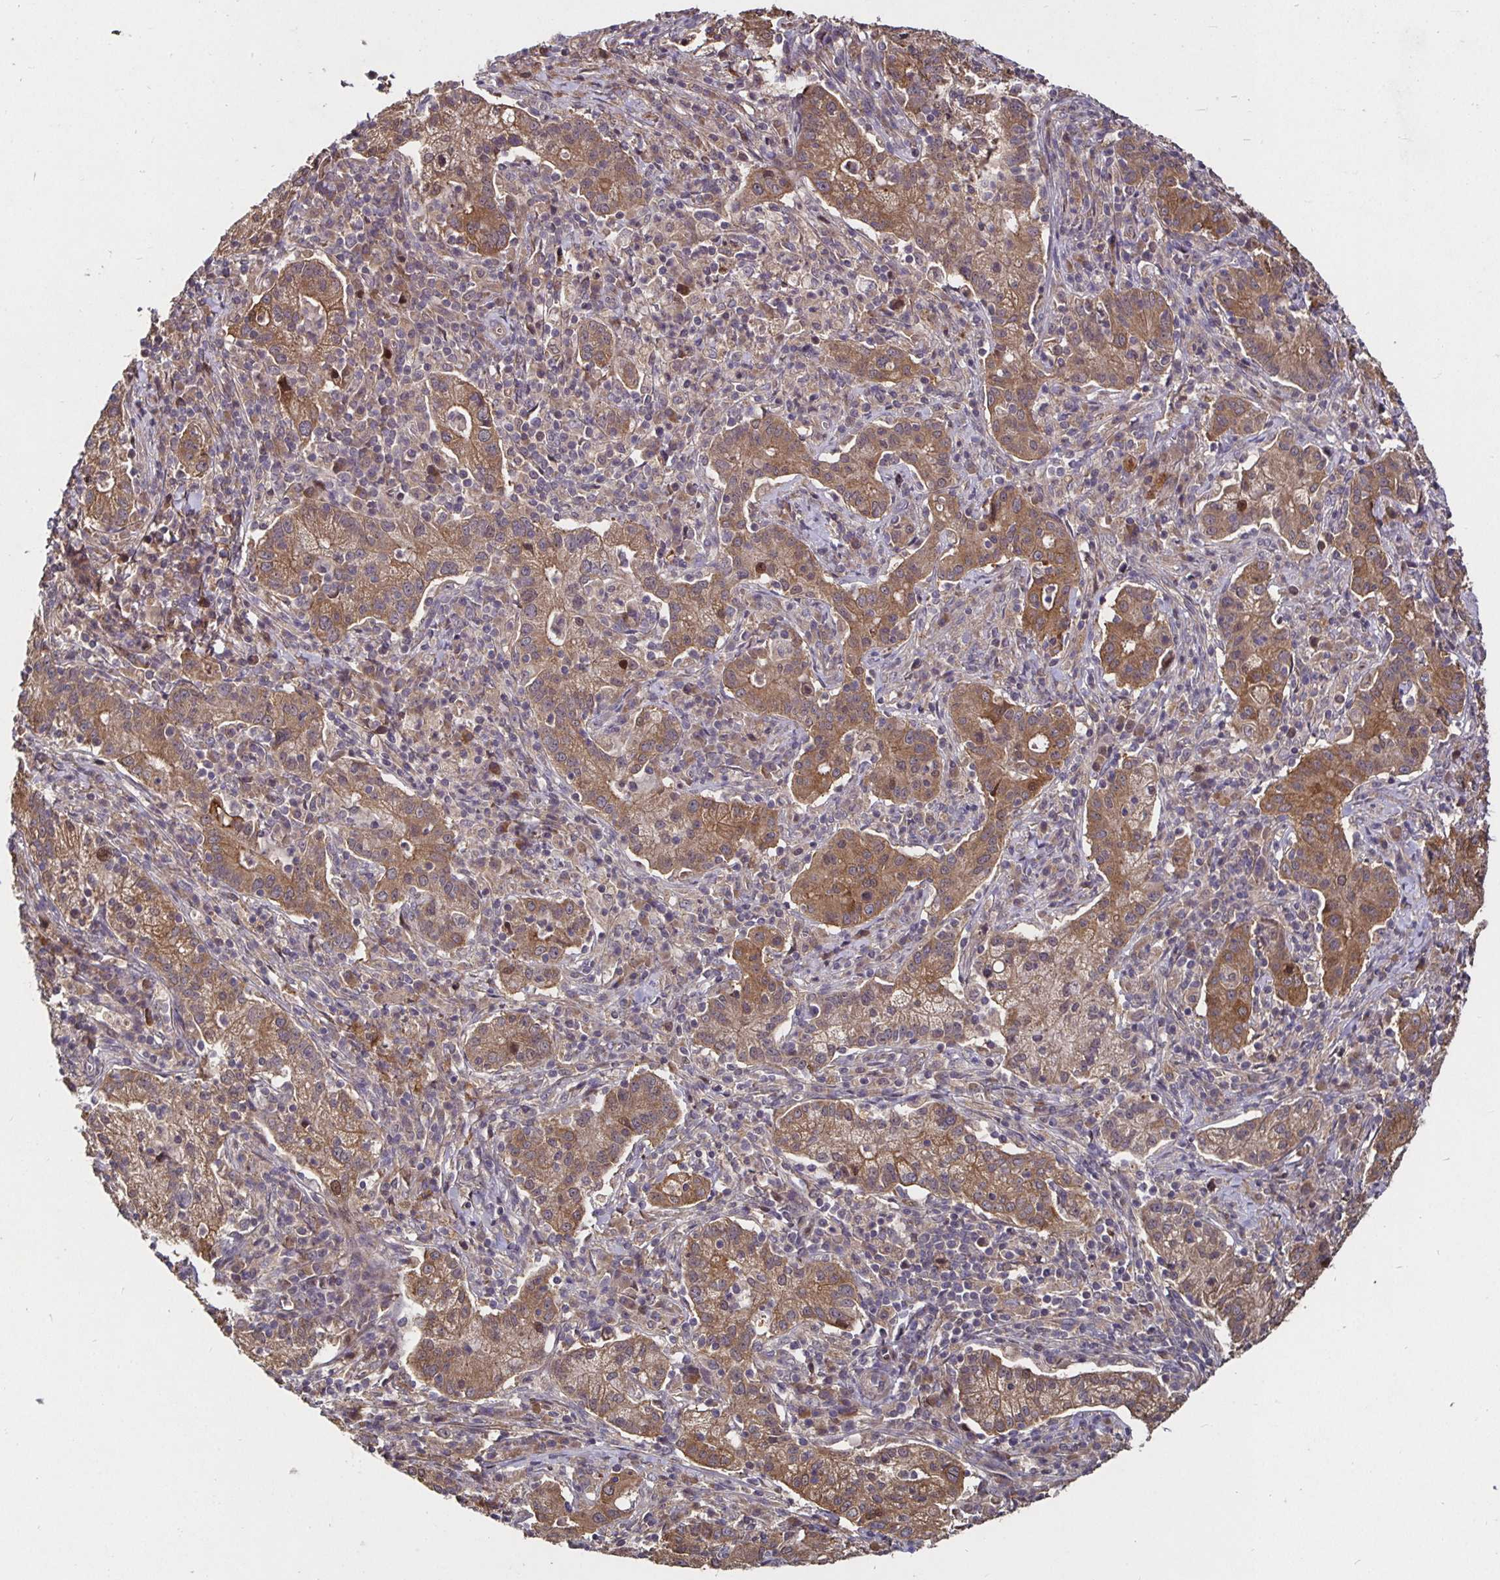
{"staining": {"intensity": "moderate", "quantity": ">75%", "location": "cytoplasmic/membranous"}, "tissue": "cervical cancer", "cell_type": "Tumor cells", "image_type": "cancer", "snomed": [{"axis": "morphology", "description": "Normal tissue, NOS"}, {"axis": "morphology", "description": "Adenocarcinoma, NOS"}, {"axis": "topography", "description": "Cervix"}], "caption": "Moderate cytoplasmic/membranous expression for a protein is identified in approximately >75% of tumor cells of cervical adenocarcinoma using immunohistochemistry.", "gene": "SMYD3", "patient": {"sex": "female", "age": 44}}